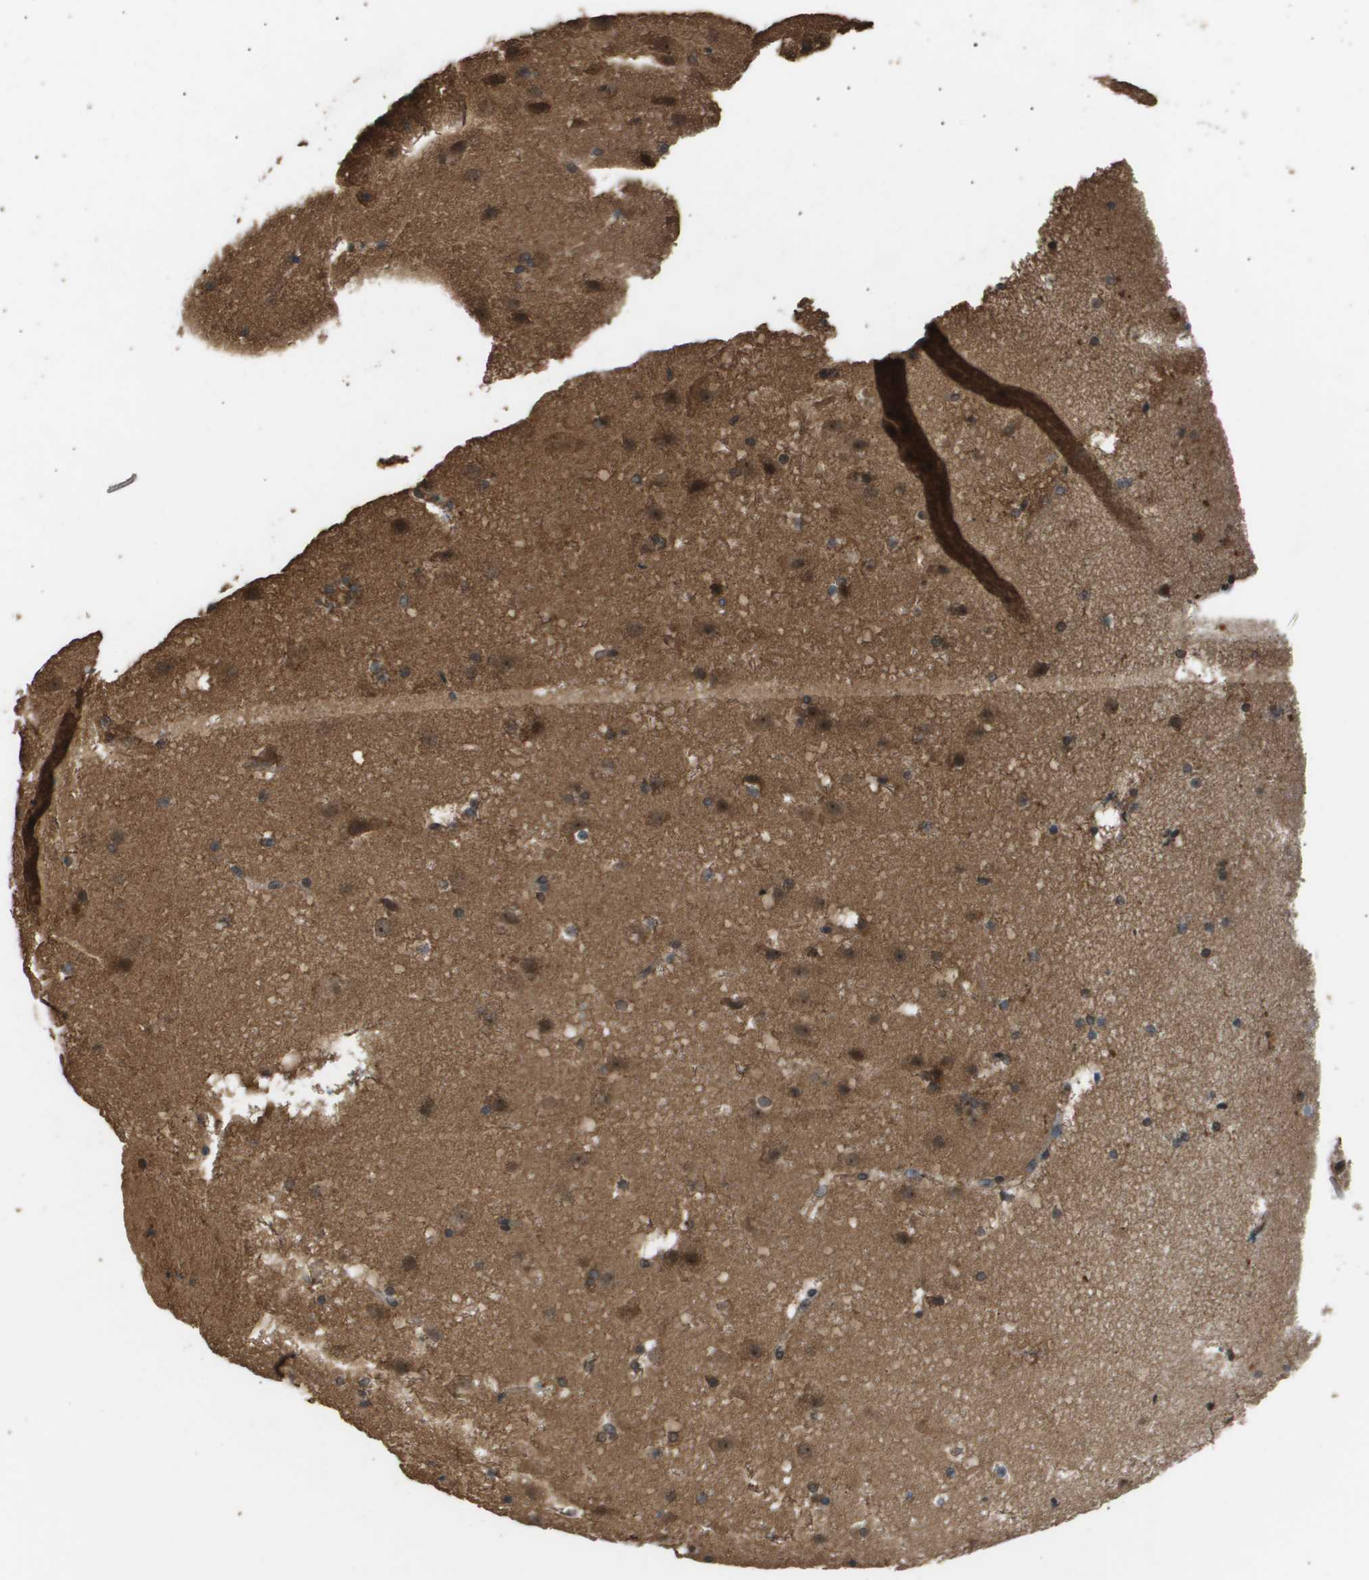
{"staining": {"intensity": "moderate", "quantity": ">75%", "location": "cytoplasmic/membranous"}, "tissue": "cerebral cortex", "cell_type": "Endothelial cells", "image_type": "normal", "snomed": [{"axis": "morphology", "description": "Normal tissue, NOS"}, {"axis": "topography", "description": "Cerebral cortex"}], "caption": "Human cerebral cortex stained for a protein (brown) displays moderate cytoplasmic/membranous positive expression in approximately >75% of endothelial cells.", "gene": "ING1", "patient": {"sex": "male", "age": 45}}